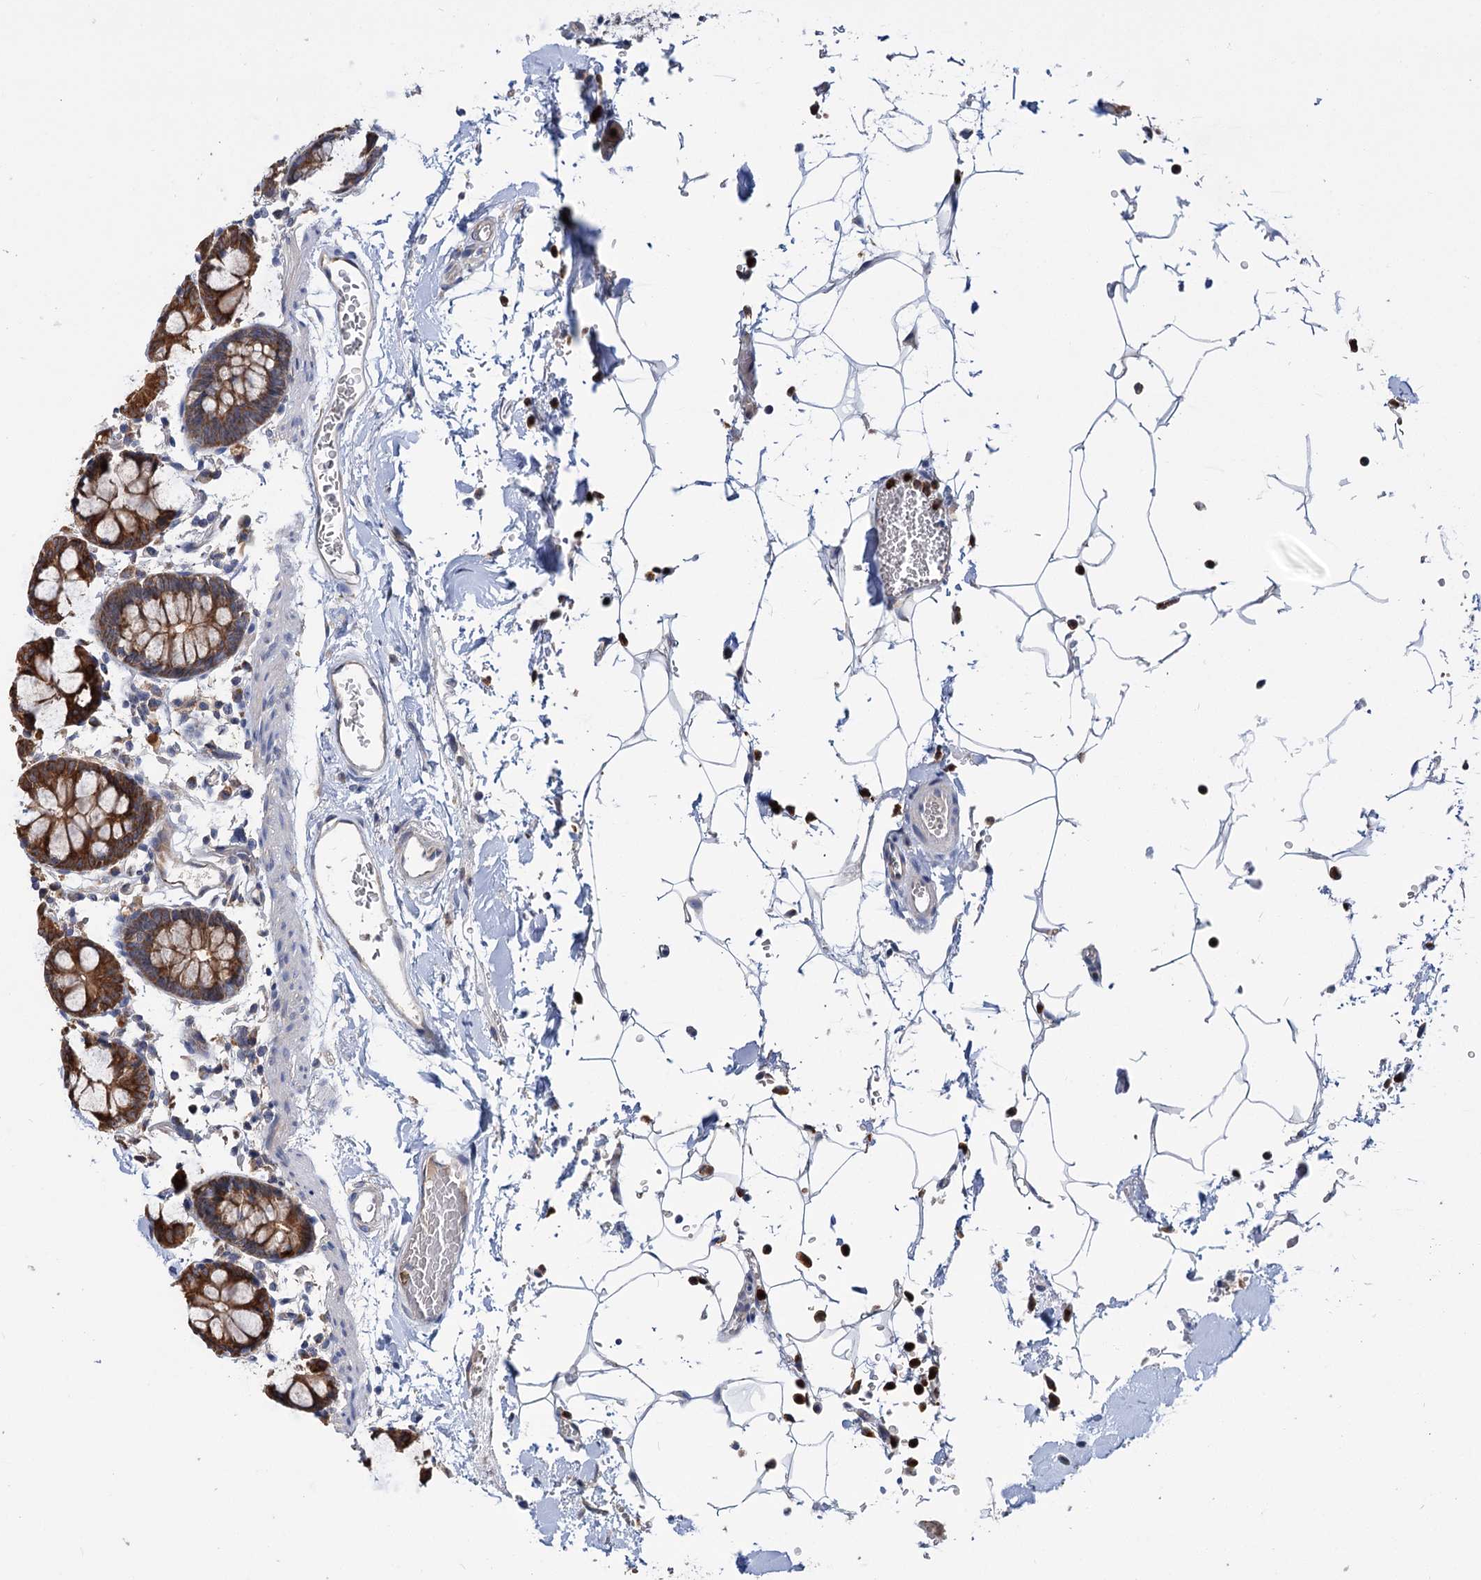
{"staining": {"intensity": "negative", "quantity": "none", "location": "none"}, "tissue": "colon", "cell_type": "Endothelial cells", "image_type": "normal", "snomed": [{"axis": "morphology", "description": "Normal tissue, NOS"}, {"axis": "topography", "description": "Colon"}], "caption": "High power microscopy image of an immunohistochemistry image of normal colon, revealing no significant staining in endothelial cells. The staining was performed using DAB to visualize the protein expression in brown, while the nuclei were stained in blue with hematoxylin (Magnification: 20x).", "gene": "DYNC2H1", "patient": {"sex": "male", "age": 75}}